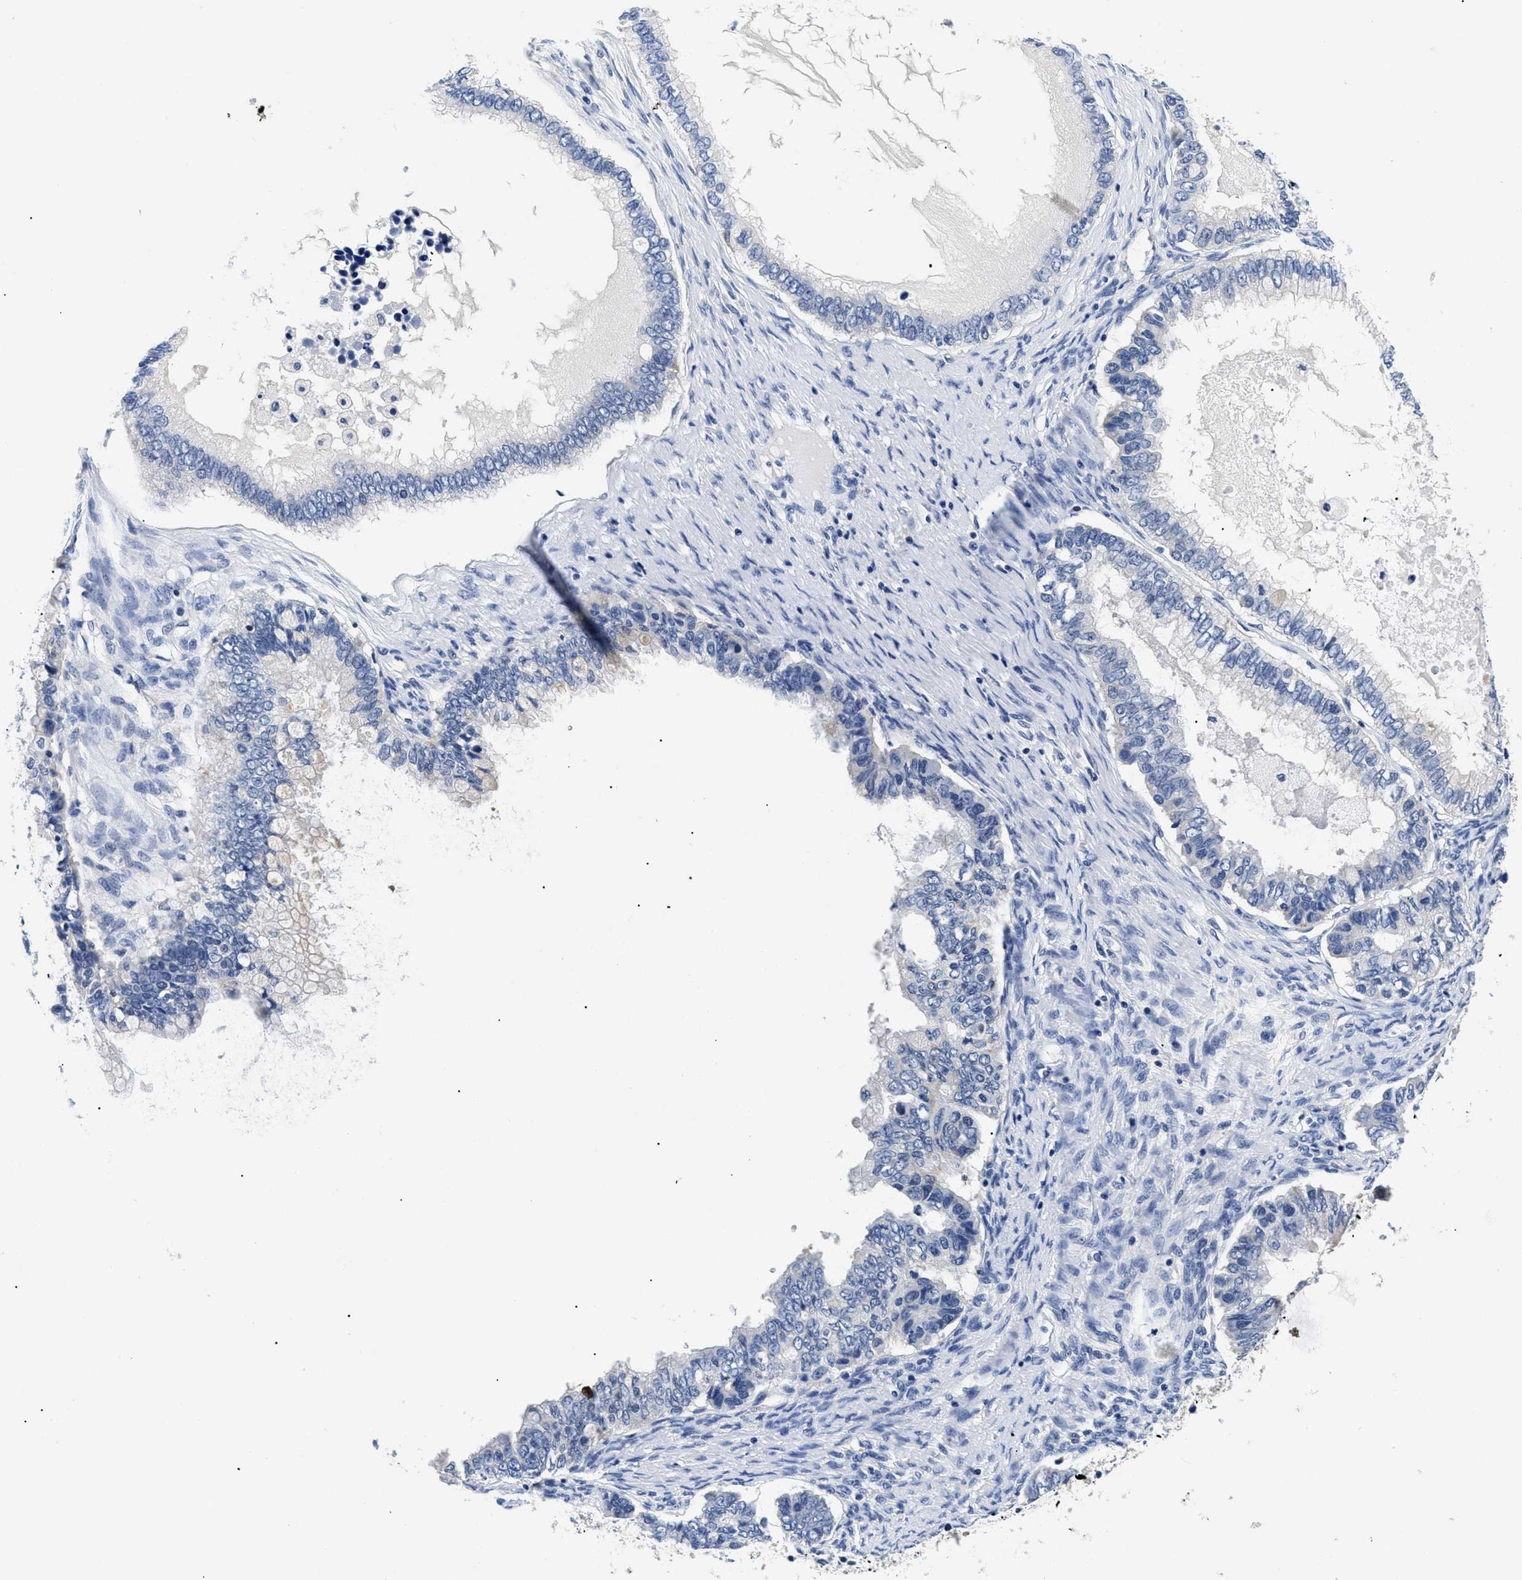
{"staining": {"intensity": "negative", "quantity": "none", "location": "none"}, "tissue": "ovarian cancer", "cell_type": "Tumor cells", "image_type": "cancer", "snomed": [{"axis": "morphology", "description": "Cystadenocarcinoma, mucinous, NOS"}, {"axis": "topography", "description": "Ovary"}], "caption": "The image reveals no staining of tumor cells in ovarian cancer (mucinous cystadenocarcinoma).", "gene": "MEA1", "patient": {"sex": "female", "age": 80}}